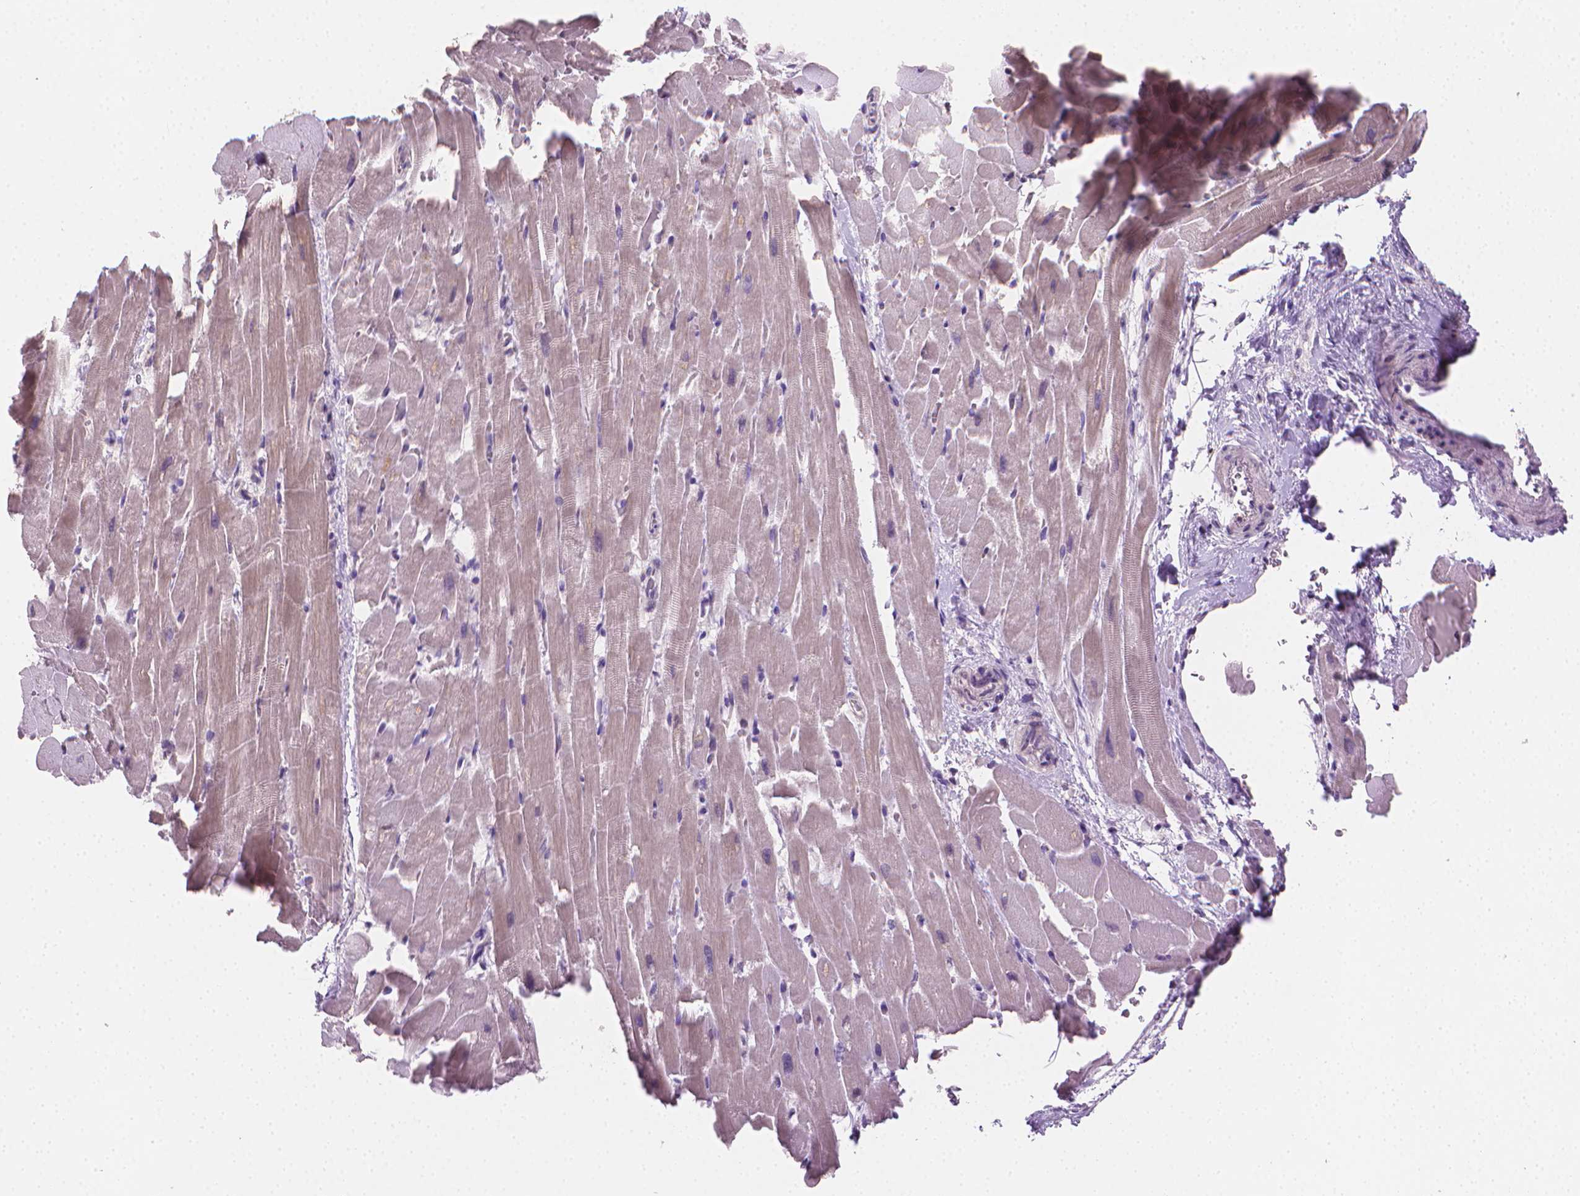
{"staining": {"intensity": "weak", "quantity": "25%-75%", "location": "cytoplasmic/membranous"}, "tissue": "heart muscle", "cell_type": "Cardiomyocytes", "image_type": "normal", "snomed": [{"axis": "morphology", "description": "Normal tissue, NOS"}, {"axis": "topography", "description": "Heart"}], "caption": "IHC image of normal heart muscle: heart muscle stained using immunohistochemistry reveals low levels of weak protein expression localized specifically in the cytoplasmic/membranous of cardiomyocytes, appearing as a cytoplasmic/membranous brown color.", "gene": "CLXN", "patient": {"sex": "male", "age": 37}}